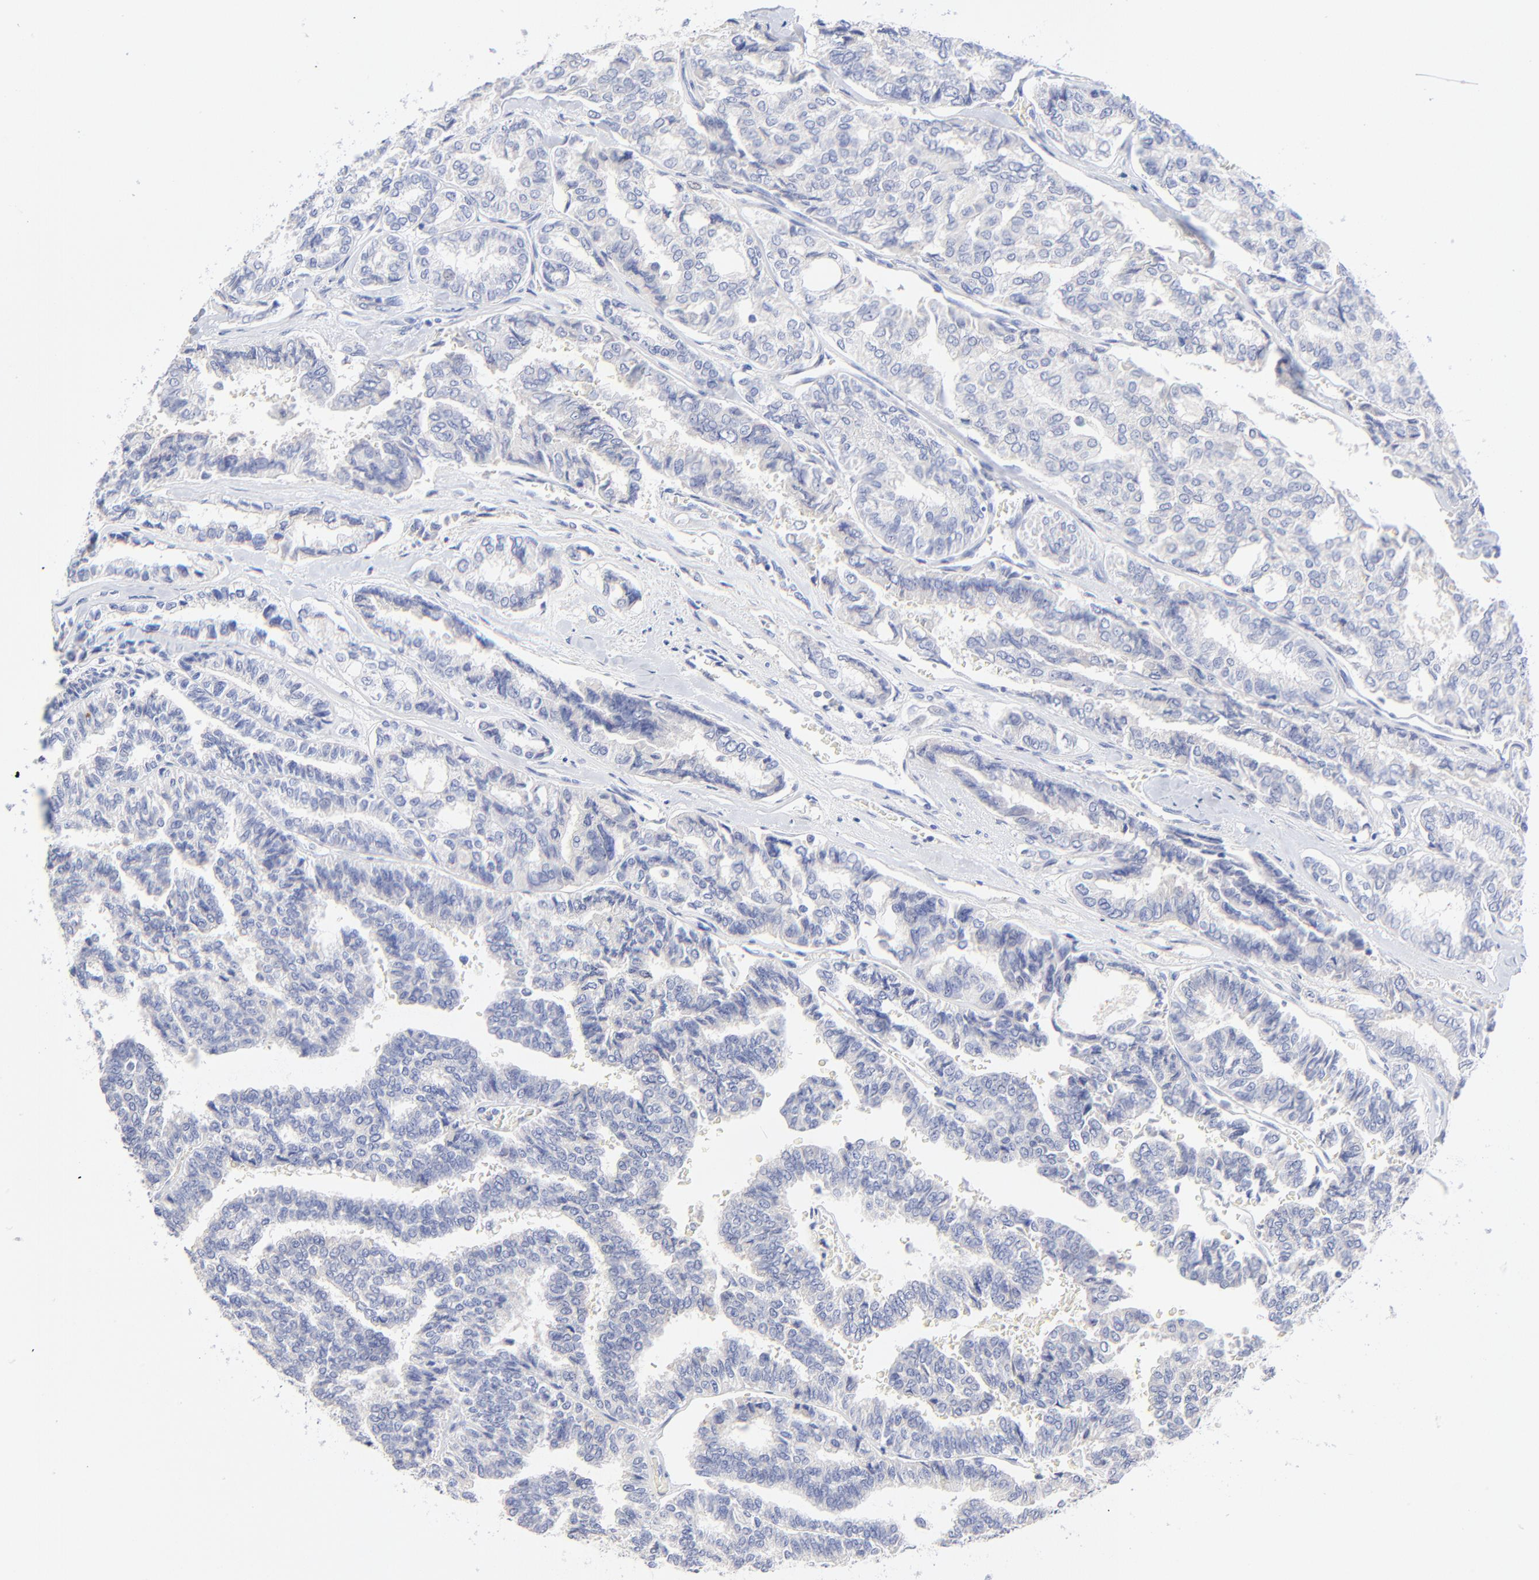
{"staining": {"intensity": "negative", "quantity": "none", "location": "none"}, "tissue": "thyroid cancer", "cell_type": "Tumor cells", "image_type": "cancer", "snomed": [{"axis": "morphology", "description": "Papillary adenocarcinoma, NOS"}, {"axis": "topography", "description": "Thyroid gland"}], "caption": "Tumor cells show no significant protein positivity in thyroid cancer.", "gene": "SULT4A1", "patient": {"sex": "female", "age": 35}}